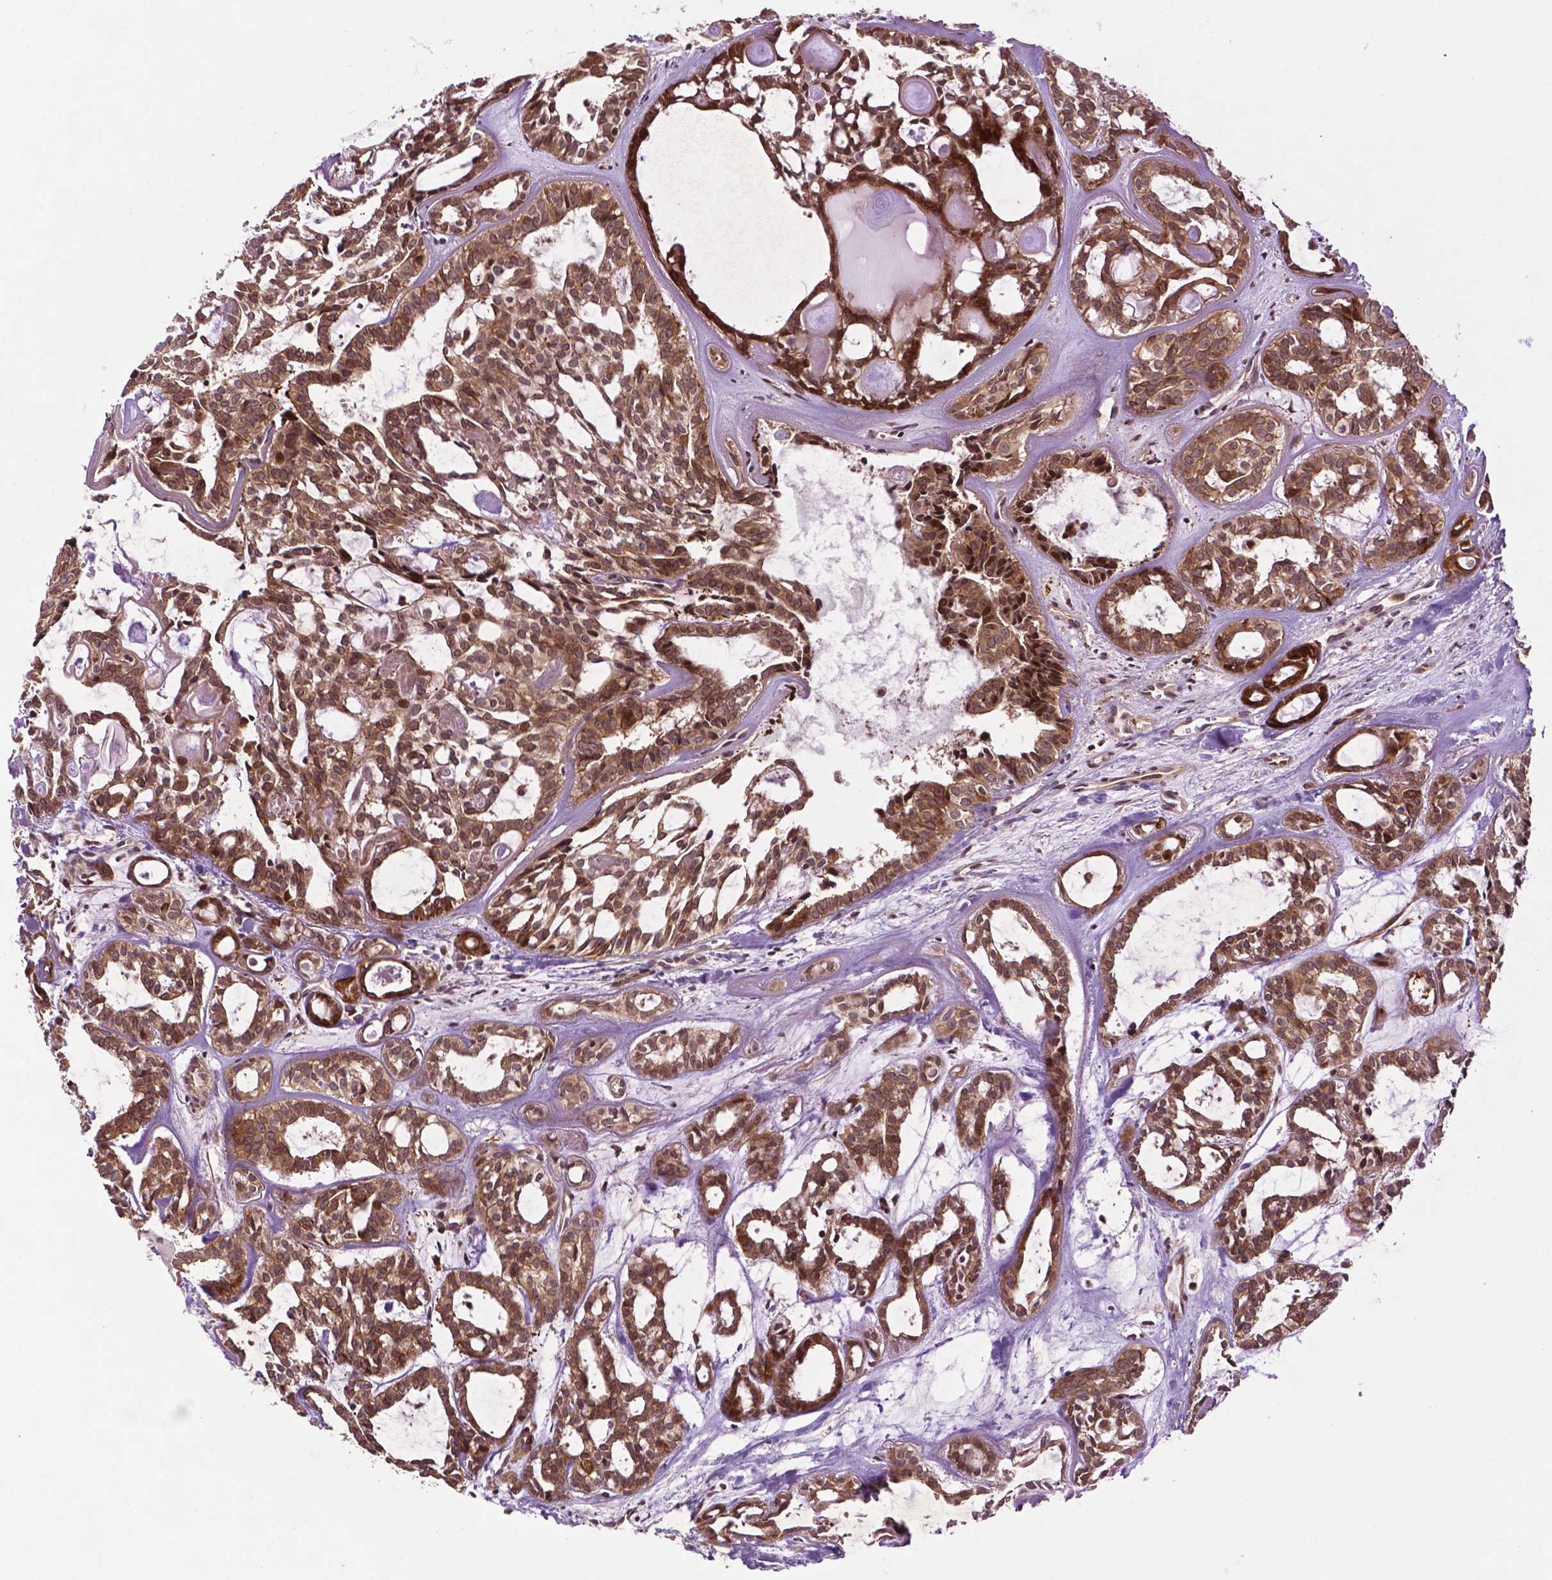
{"staining": {"intensity": "moderate", "quantity": ">75%", "location": "cytoplasmic/membranous,nuclear"}, "tissue": "head and neck cancer", "cell_type": "Tumor cells", "image_type": "cancer", "snomed": [{"axis": "morphology", "description": "Adenocarcinoma, NOS"}, {"axis": "topography", "description": "Head-Neck"}], "caption": "IHC (DAB) staining of adenocarcinoma (head and neck) displays moderate cytoplasmic/membranous and nuclear protein positivity in about >75% of tumor cells. The staining was performed using DAB (3,3'-diaminobenzidine) to visualize the protein expression in brown, while the nuclei were stained in blue with hematoxylin (Magnification: 20x).", "gene": "TMX2", "patient": {"sex": "female", "age": 62}}